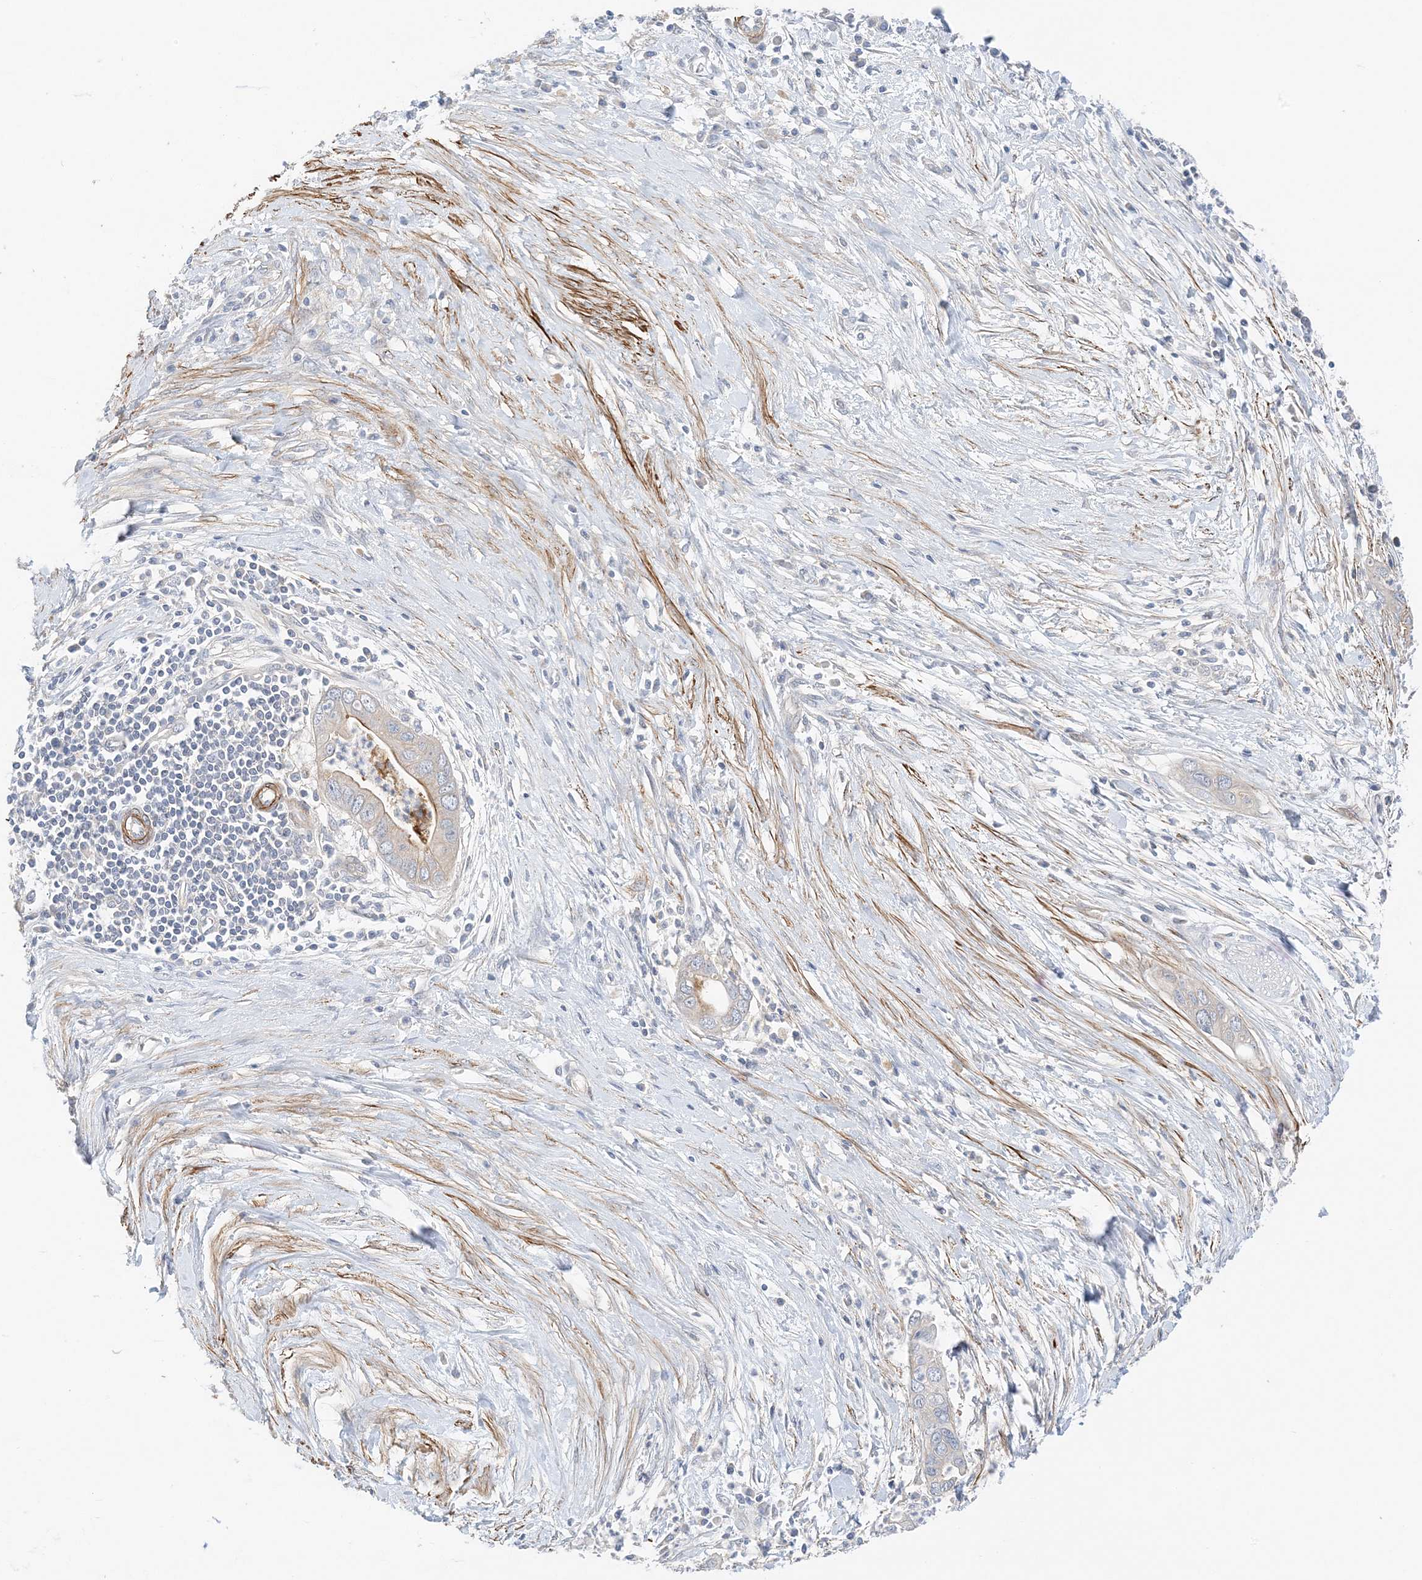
{"staining": {"intensity": "strong", "quantity": "<25%", "location": "cytoplasmic/membranous"}, "tissue": "pancreatic cancer", "cell_type": "Tumor cells", "image_type": "cancer", "snomed": [{"axis": "morphology", "description": "Adenocarcinoma, NOS"}, {"axis": "topography", "description": "Pancreas"}], "caption": "Pancreatic cancer (adenocarcinoma) stained with a brown dye displays strong cytoplasmic/membranous positive staining in approximately <25% of tumor cells.", "gene": "KIFBP", "patient": {"sex": "male", "age": 75}}